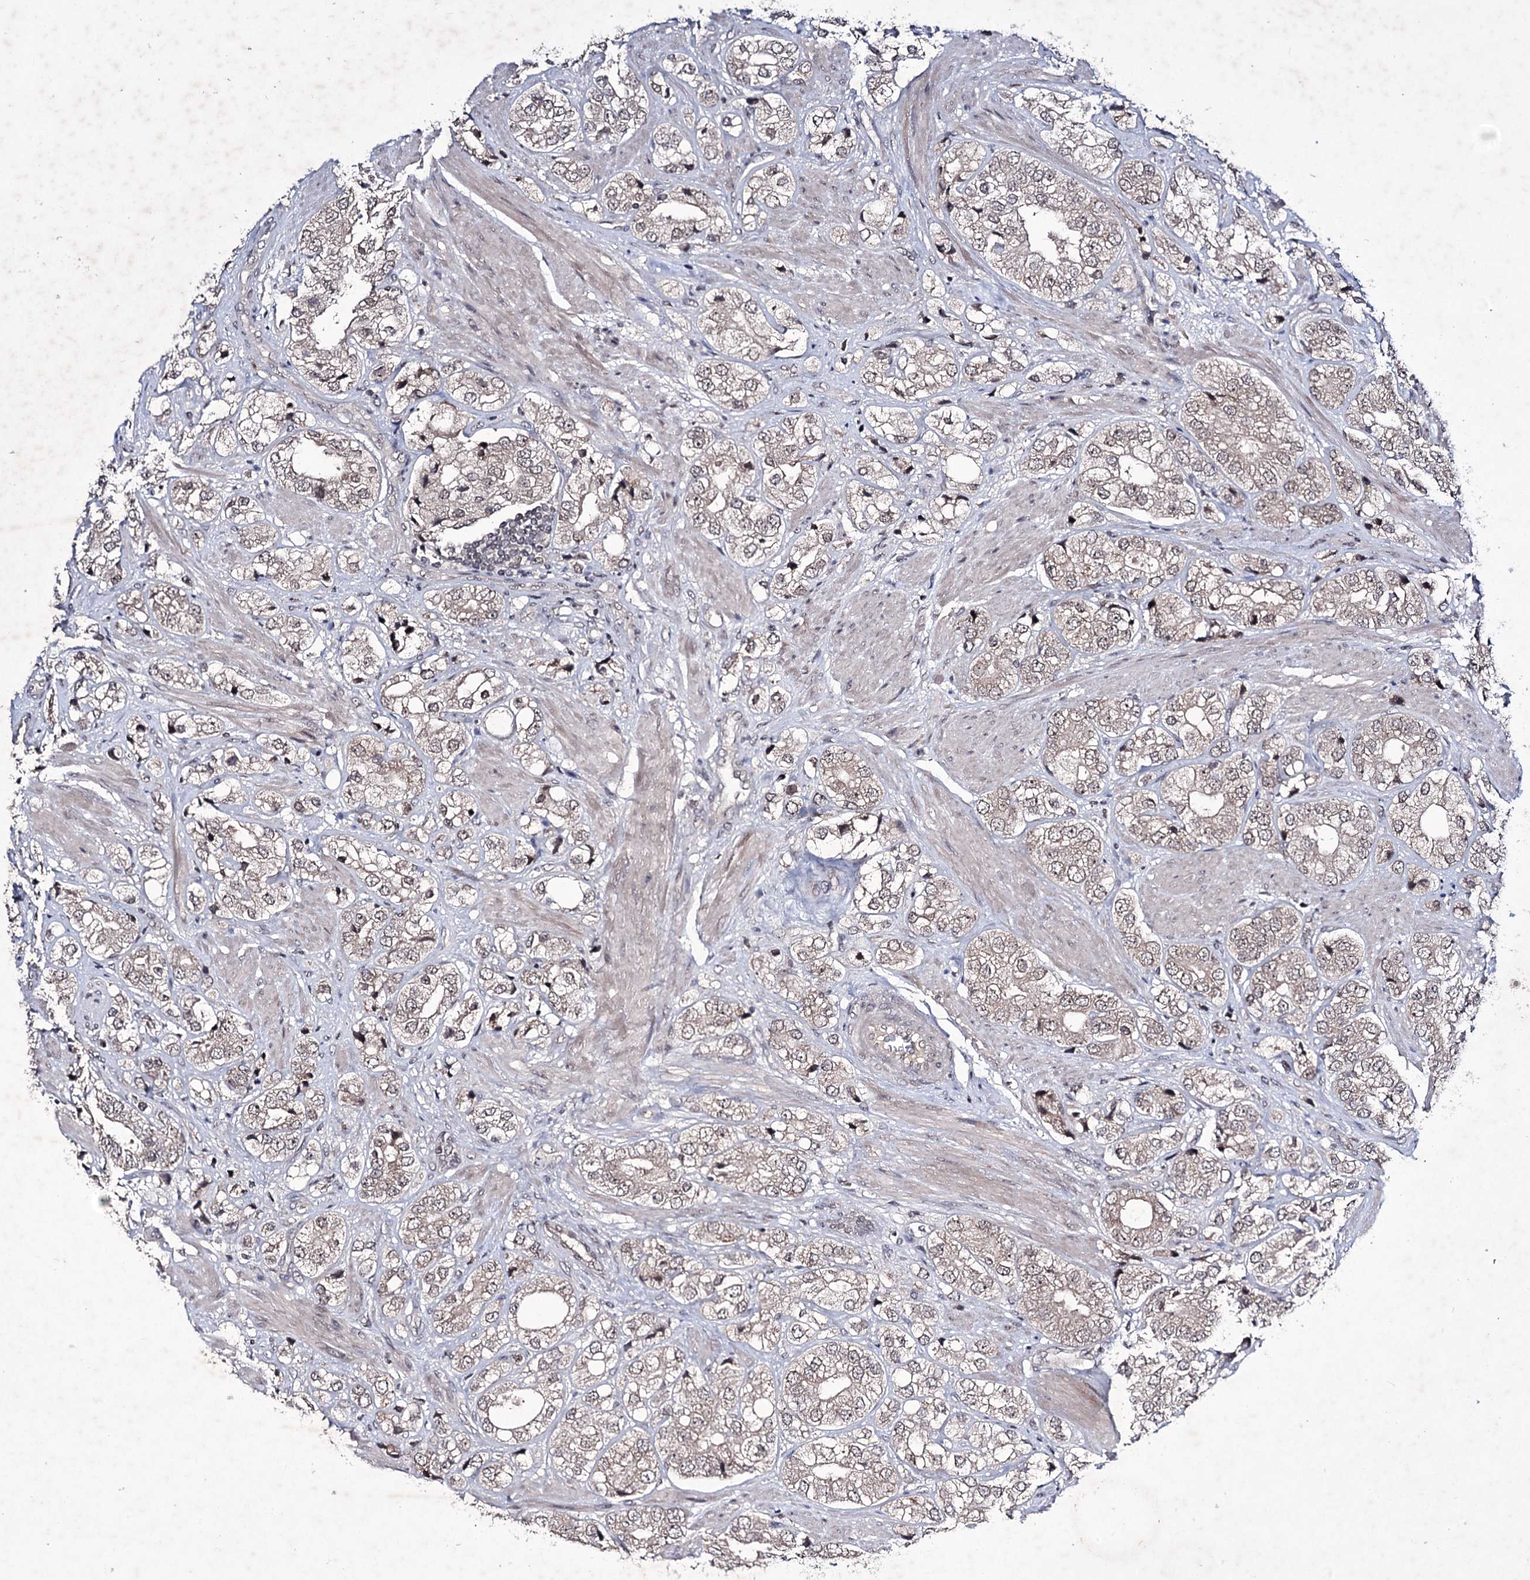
{"staining": {"intensity": "weak", "quantity": "25%-75%", "location": "cytoplasmic/membranous,nuclear"}, "tissue": "prostate cancer", "cell_type": "Tumor cells", "image_type": "cancer", "snomed": [{"axis": "morphology", "description": "Adenocarcinoma, High grade"}, {"axis": "topography", "description": "Prostate"}], "caption": "A brown stain labels weak cytoplasmic/membranous and nuclear positivity of a protein in human prostate cancer (adenocarcinoma (high-grade)) tumor cells. The staining is performed using DAB (3,3'-diaminobenzidine) brown chromogen to label protein expression. The nuclei are counter-stained blue using hematoxylin.", "gene": "VGLL4", "patient": {"sex": "male", "age": 50}}